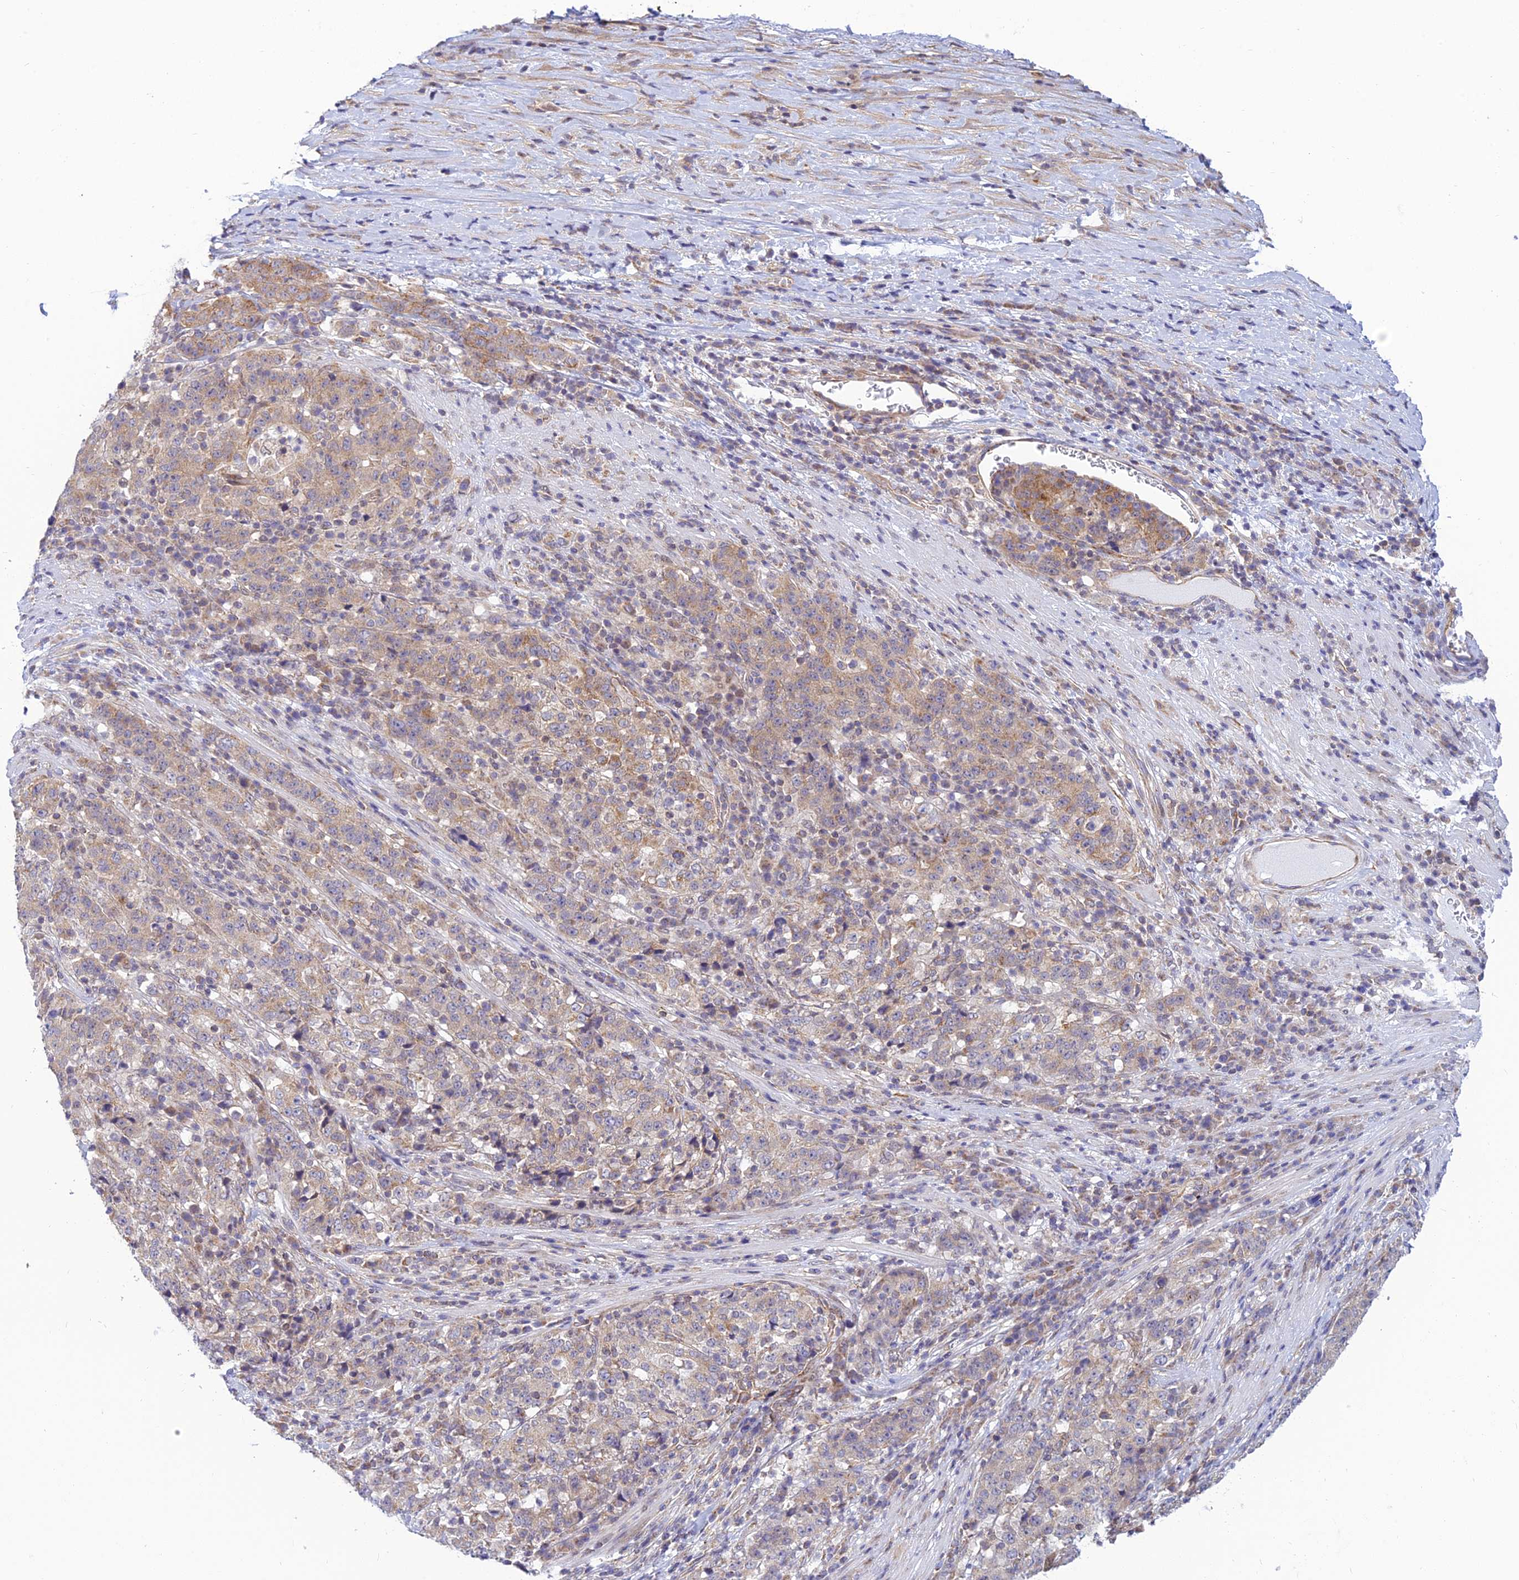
{"staining": {"intensity": "moderate", "quantity": "<25%", "location": "cytoplasmic/membranous"}, "tissue": "stomach cancer", "cell_type": "Tumor cells", "image_type": "cancer", "snomed": [{"axis": "morphology", "description": "Adenocarcinoma, NOS"}, {"axis": "topography", "description": "Stomach"}], "caption": "Moderate cytoplasmic/membranous expression for a protein is appreciated in approximately <25% of tumor cells of stomach cancer (adenocarcinoma) using immunohistochemistry (IHC).", "gene": "HOOK2", "patient": {"sex": "male", "age": 59}}